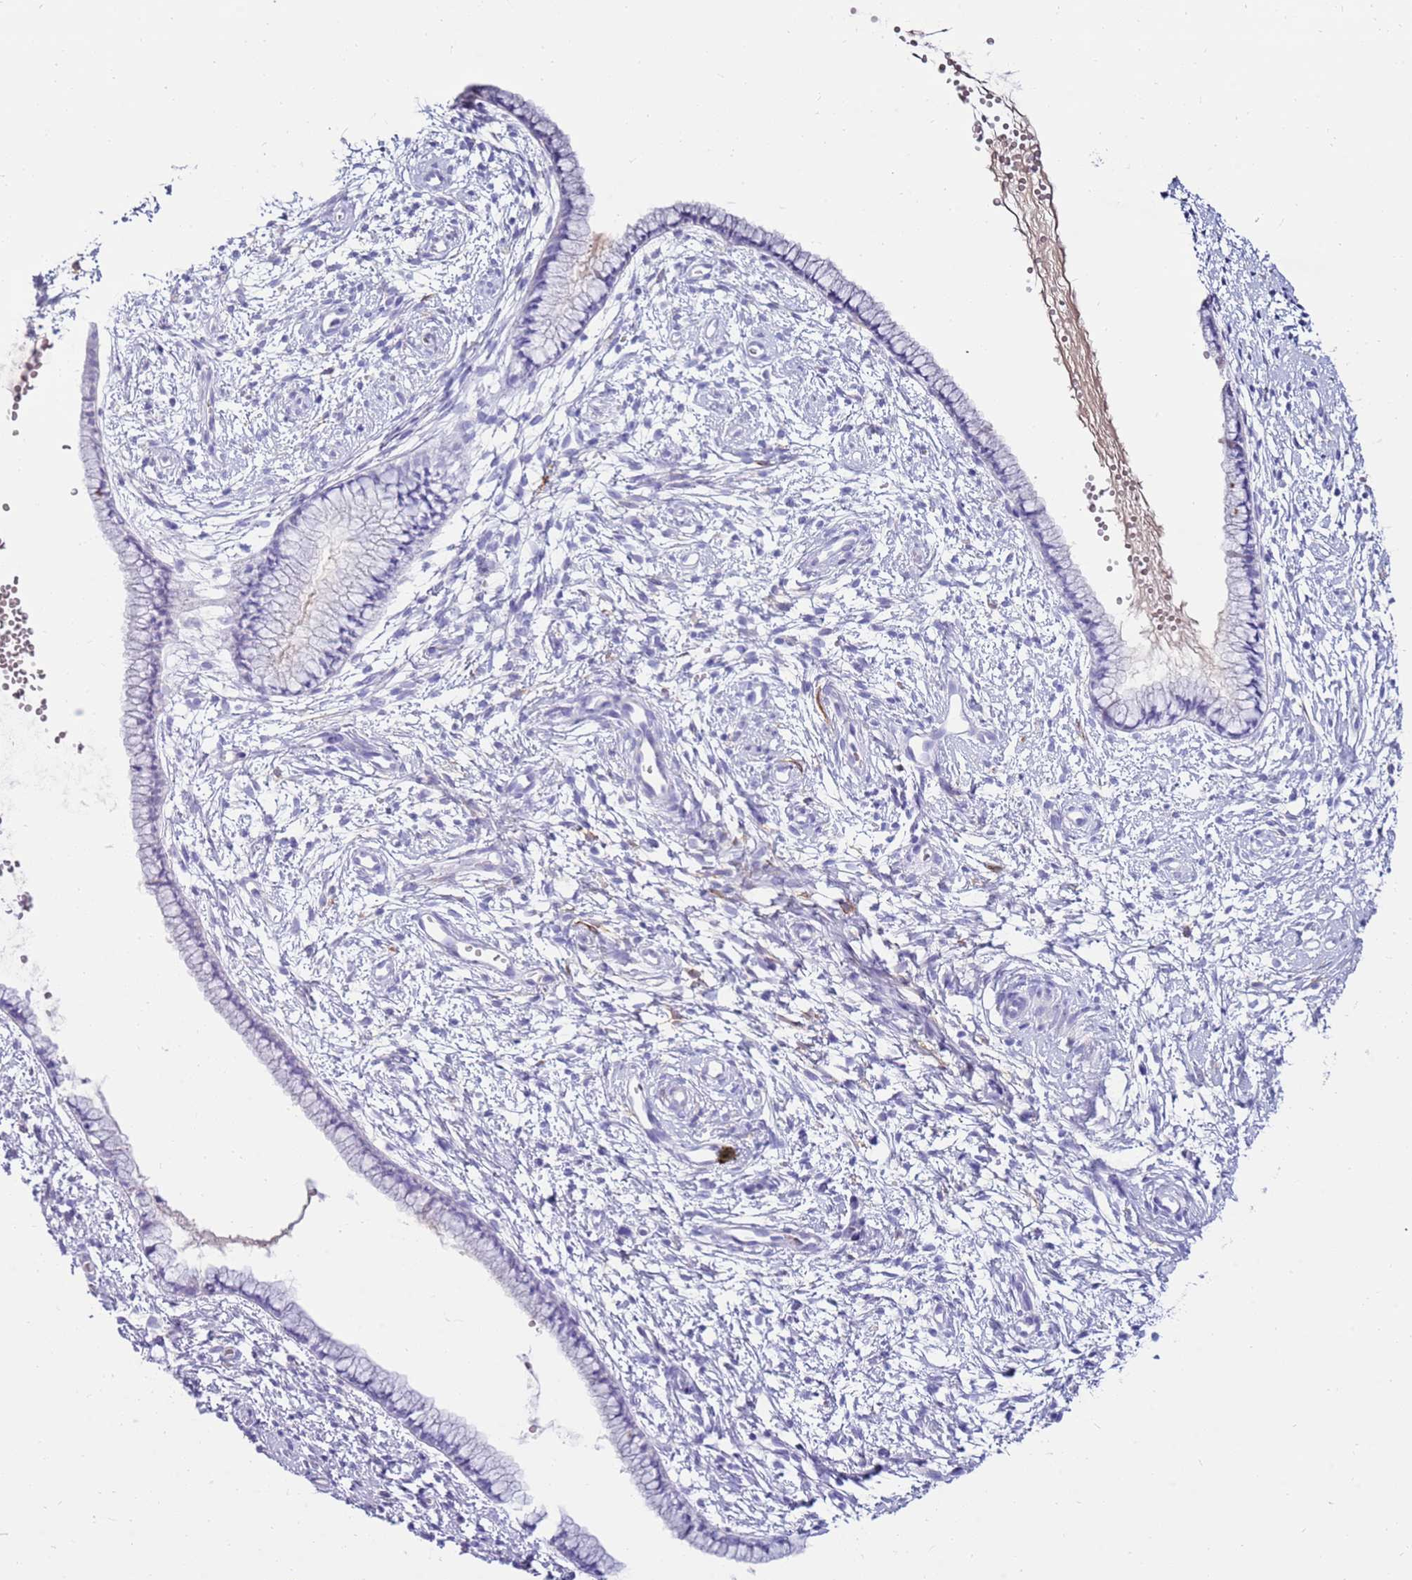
{"staining": {"intensity": "negative", "quantity": "none", "location": "none"}, "tissue": "cervix", "cell_type": "Glandular cells", "image_type": "normal", "snomed": [{"axis": "morphology", "description": "Normal tissue, NOS"}, {"axis": "topography", "description": "Cervix"}], "caption": "This is an IHC image of benign cervix. There is no expression in glandular cells.", "gene": "EVPLL", "patient": {"sex": "female", "age": 57}}